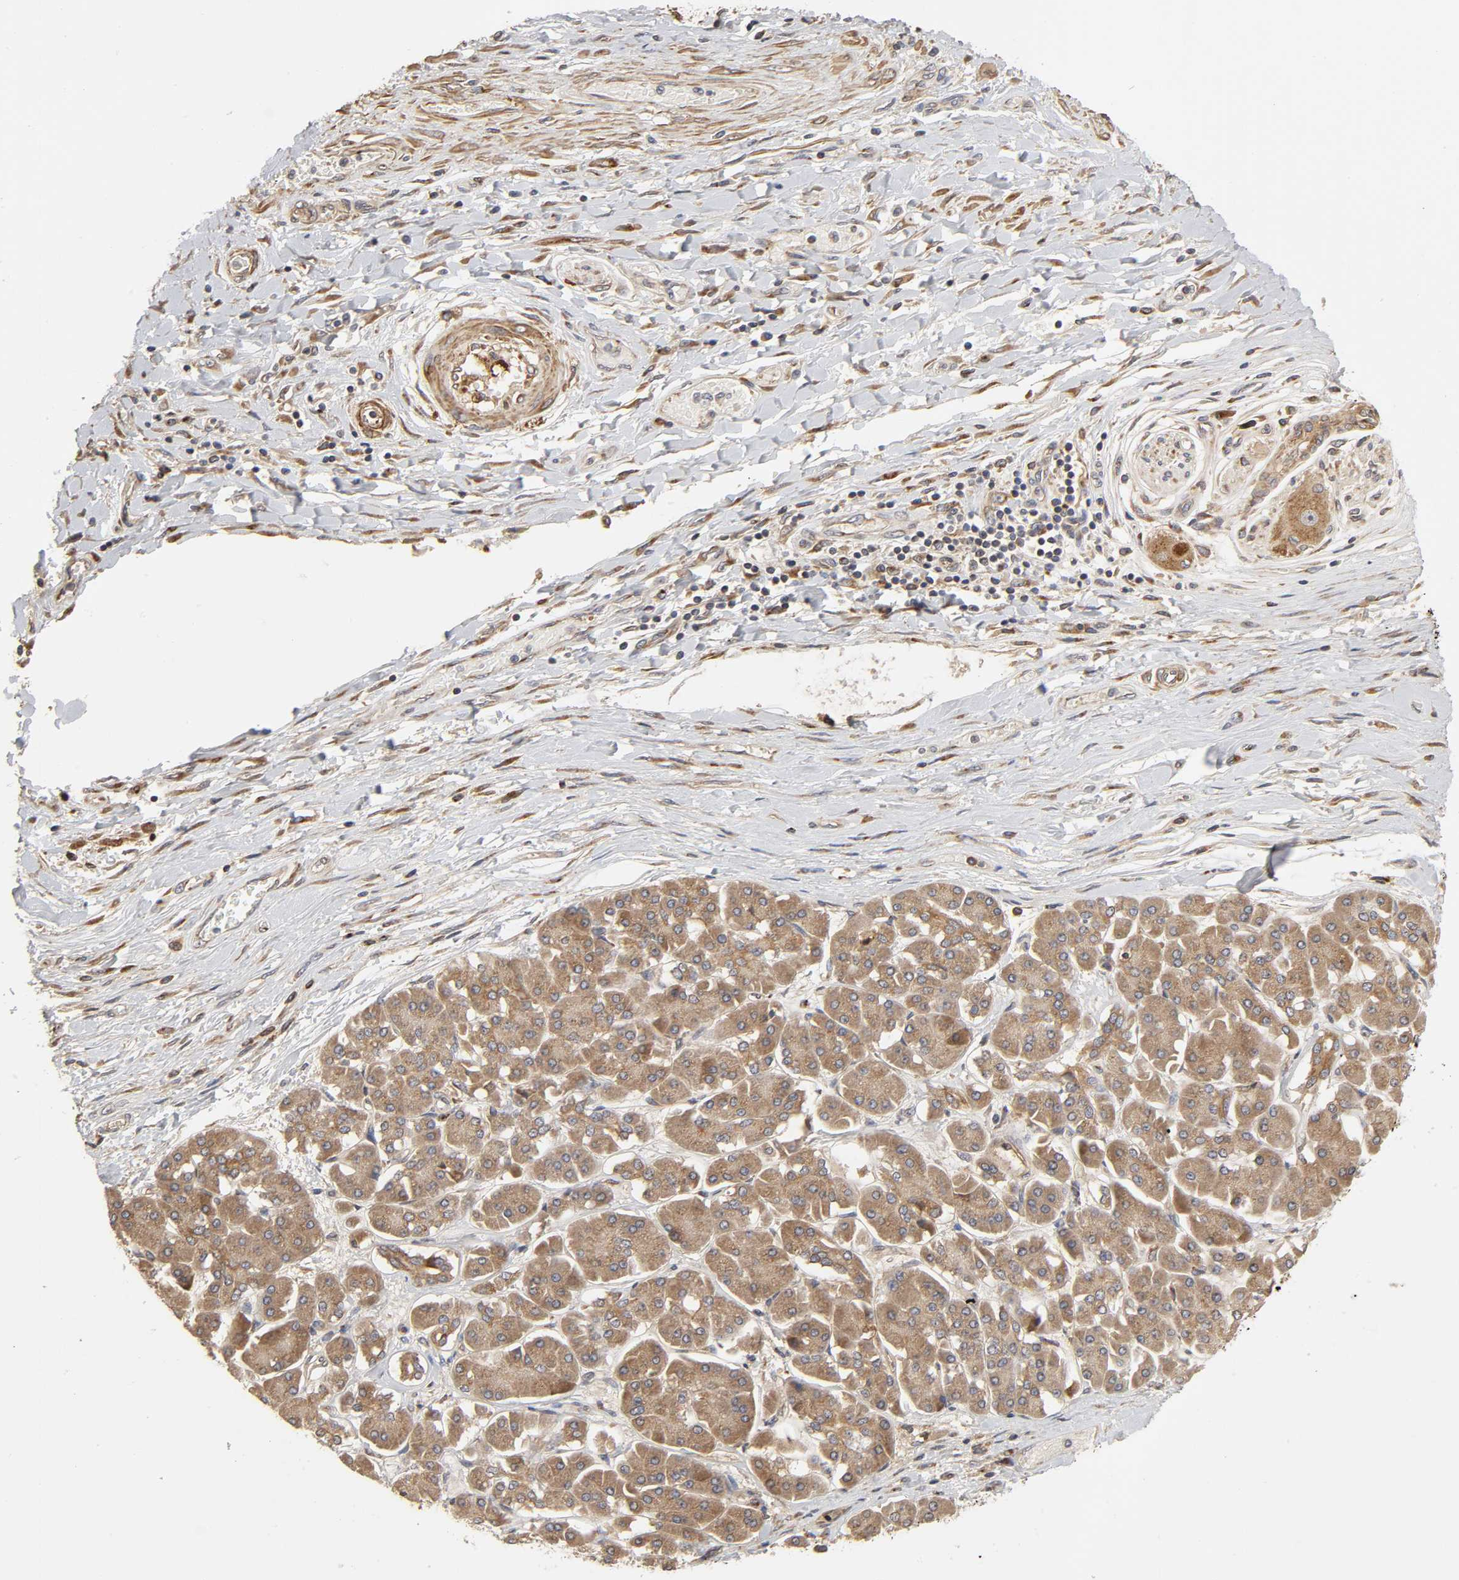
{"staining": {"intensity": "moderate", "quantity": ">75%", "location": "cytoplasmic/membranous"}, "tissue": "pancreatic cancer", "cell_type": "Tumor cells", "image_type": "cancer", "snomed": [{"axis": "morphology", "description": "Adenocarcinoma, NOS"}, {"axis": "topography", "description": "Pancreas"}], "caption": "Pancreatic cancer stained with immunohistochemistry shows moderate cytoplasmic/membranous staining in about >75% of tumor cells.", "gene": "GNPTG", "patient": {"sex": "male", "age": 46}}